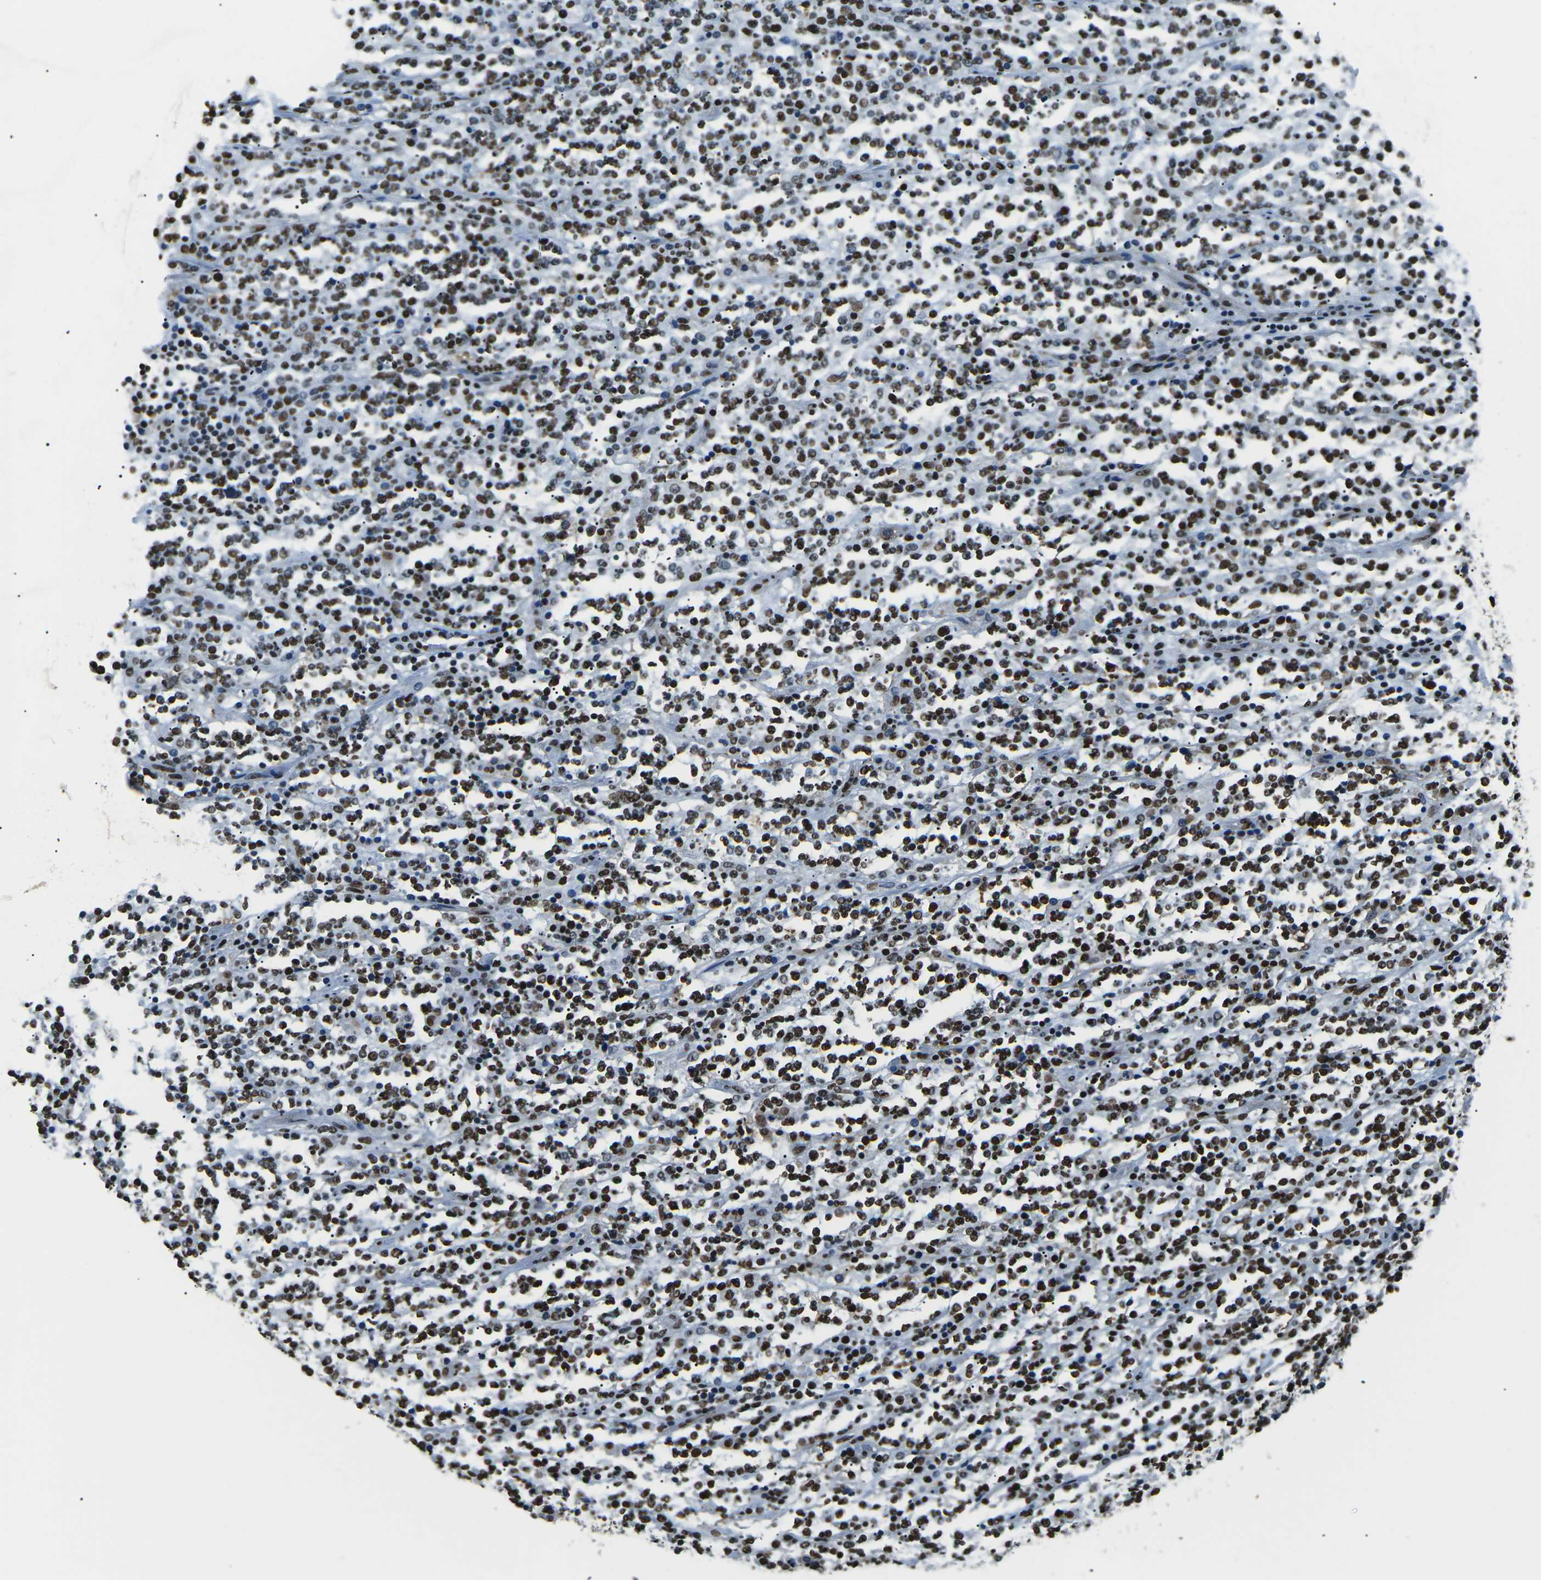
{"staining": {"intensity": "strong", "quantity": ">75%", "location": "nuclear"}, "tissue": "lymphoma", "cell_type": "Tumor cells", "image_type": "cancer", "snomed": [{"axis": "morphology", "description": "Malignant lymphoma, non-Hodgkin's type, High grade"}, {"axis": "topography", "description": "Soft tissue"}], "caption": "The image reveals immunohistochemical staining of lymphoma. There is strong nuclear expression is identified in about >75% of tumor cells. Ihc stains the protein of interest in brown and the nuclei are stained blue.", "gene": "HNRNPL", "patient": {"sex": "male", "age": 18}}